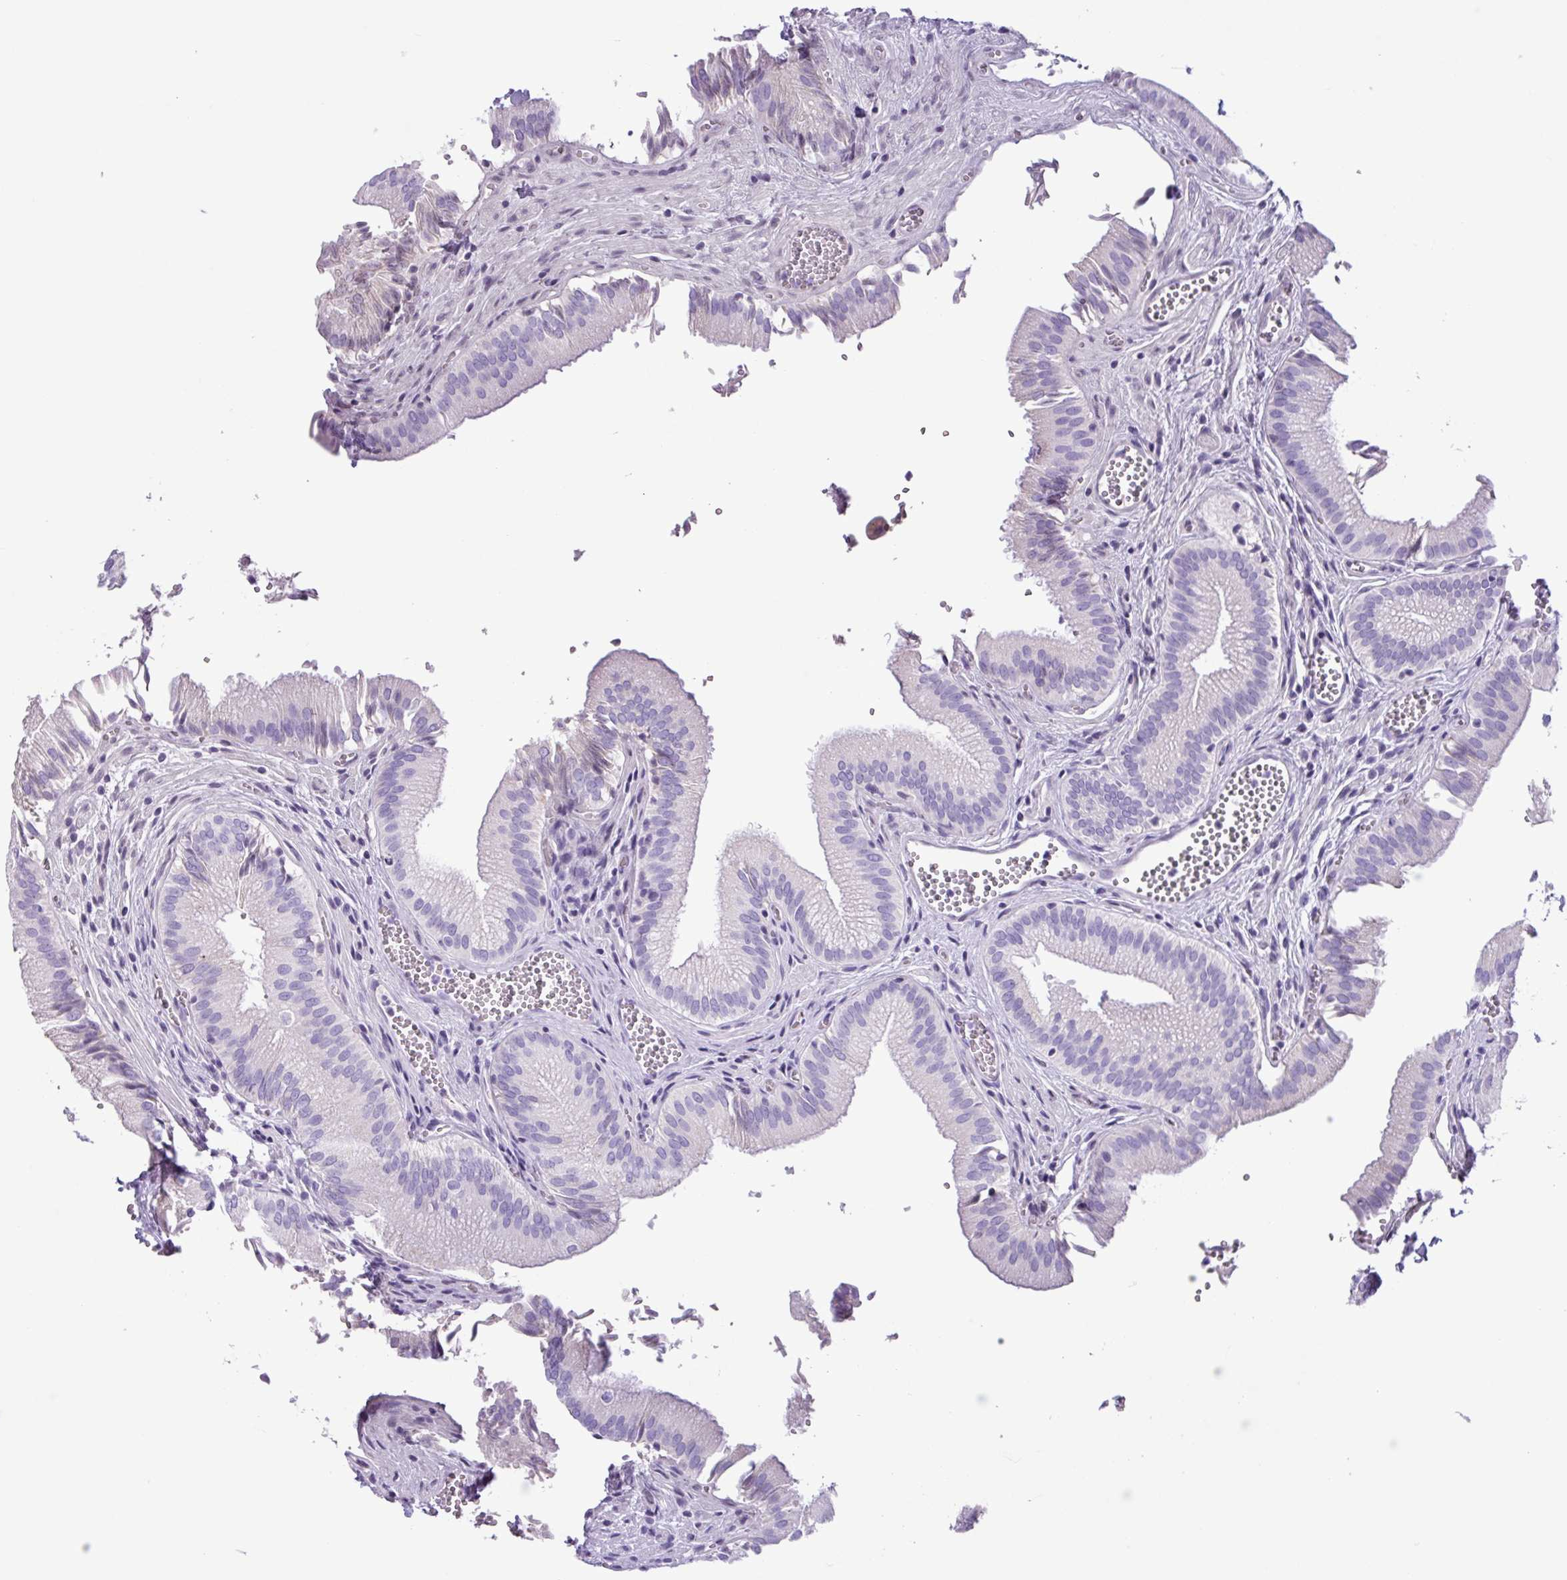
{"staining": {"intensity": "negative", "quantity": "none", "location": "none"}, "tissue": "gallbladder", "cell_type": "Glandular cells", "image_type": "normal", "snomed": [{"axis": "morphology", "description": "Normal tissue, NOS"}, {"axis": "topography", "description": "Gallbladder"}, {"axis": "topography", "description": "Peripheral nerve tissue"}], "caption": "Image shows no significant protein staining in glandular cells of unremarkable gallbladder.", "gene": "AGO3", "patient": {"sex": "male", "age": 17}}